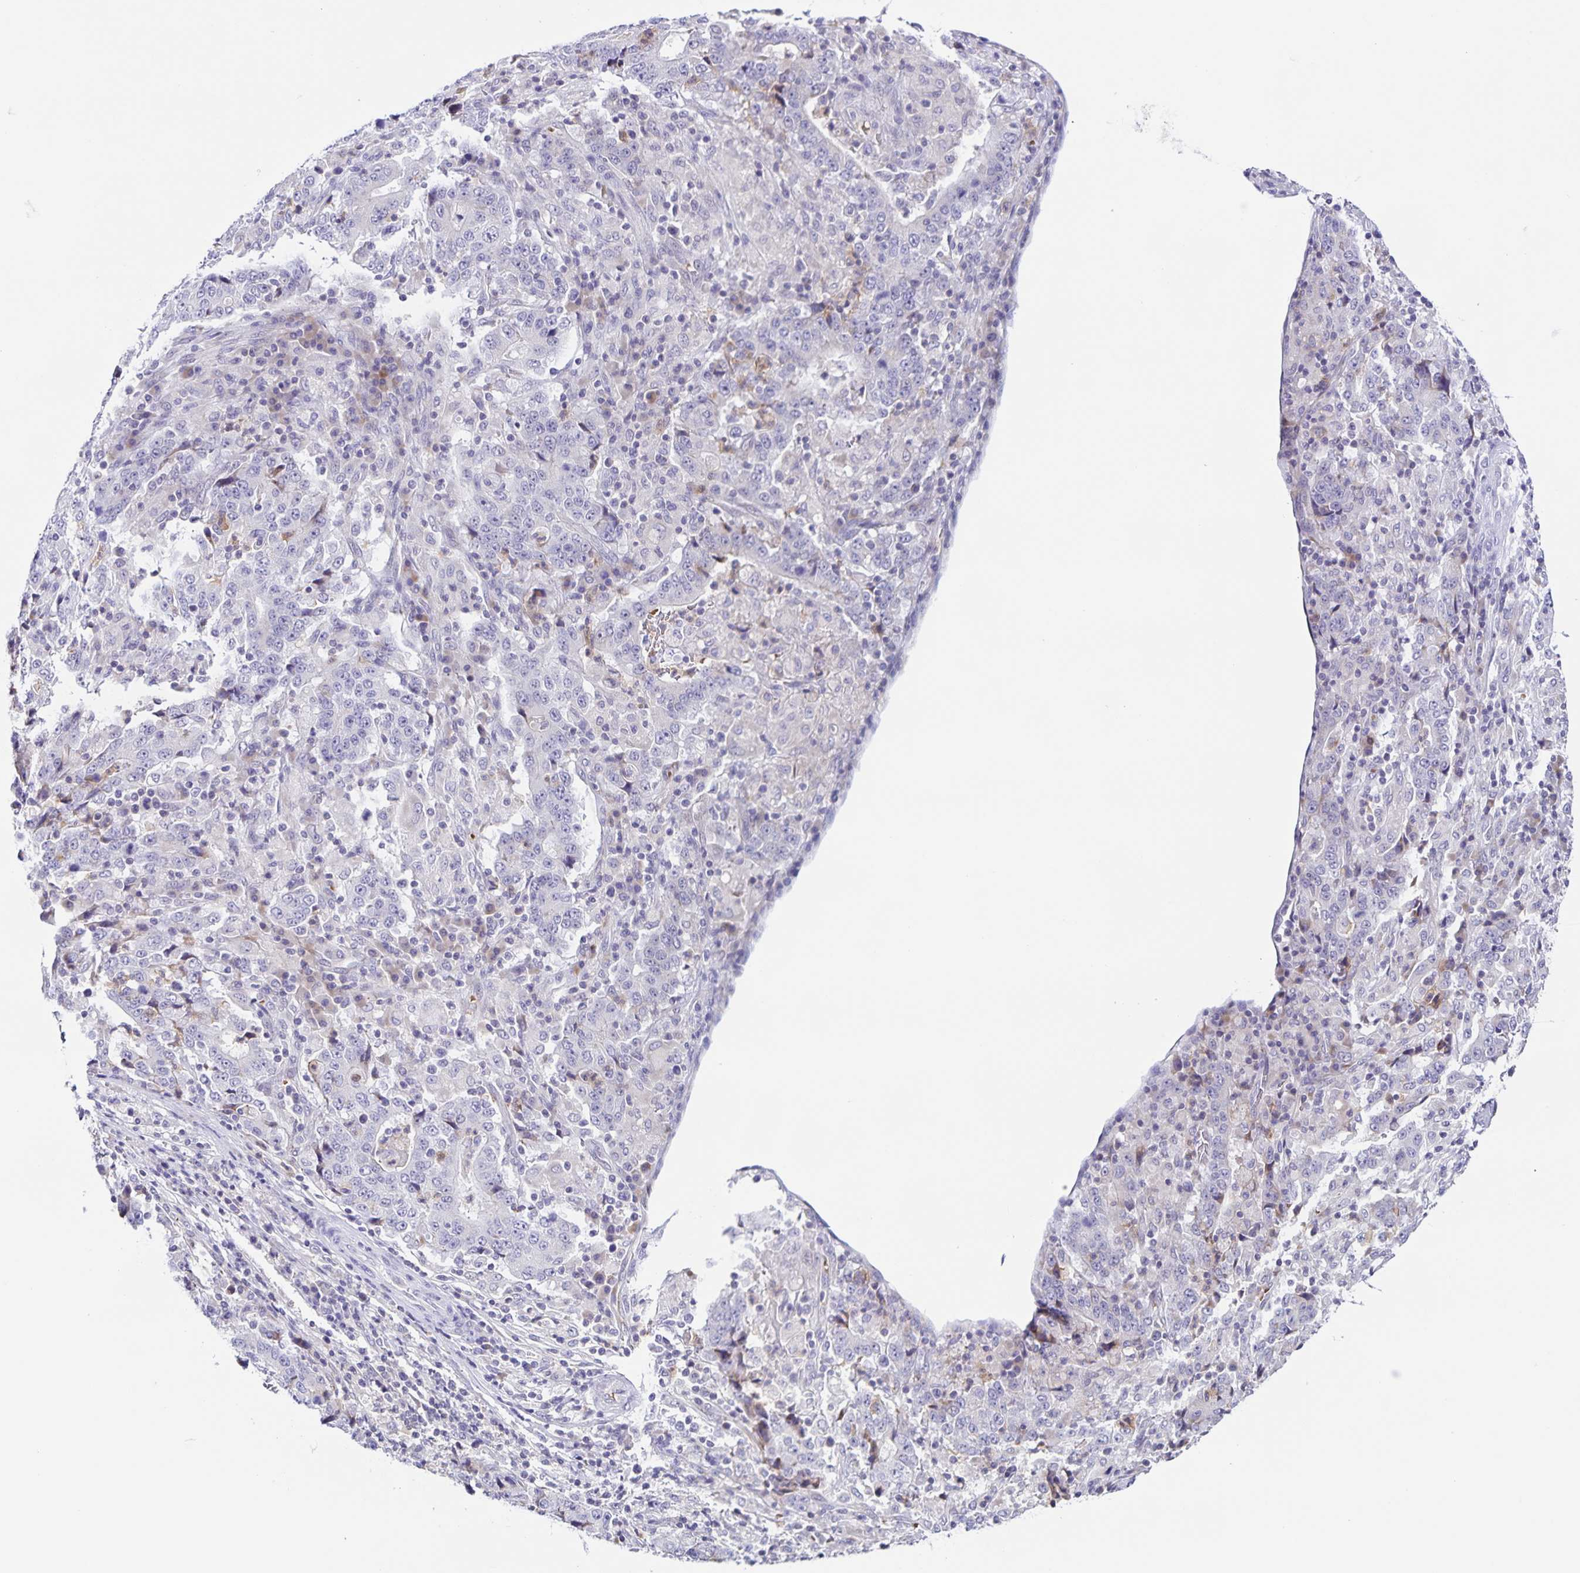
{"staining": {"intensity": "negative", "quantity": "none", "location": "none"}, "tissue": "stomach cancer", "cell_type": "Tumor cells", "image_type": "cancer", "snomed": [{"axis": "morphology", "description": "Normal tissue, NOS"}, {"axis": "morphology", "description": "Adenocarcinoma, NOS"}, {"axis": "topography", "description": "Stomach, upper"}, {"axis": "topography", "description": "Stomach"}], "caption": "Immunohistochemistry image of neoplastic tissue: human stomach cancer stained with DAB shows no significant protein staining in tumor cells.", "gene": "STPG4", "patient": {"sex": "male", "age": 59}}